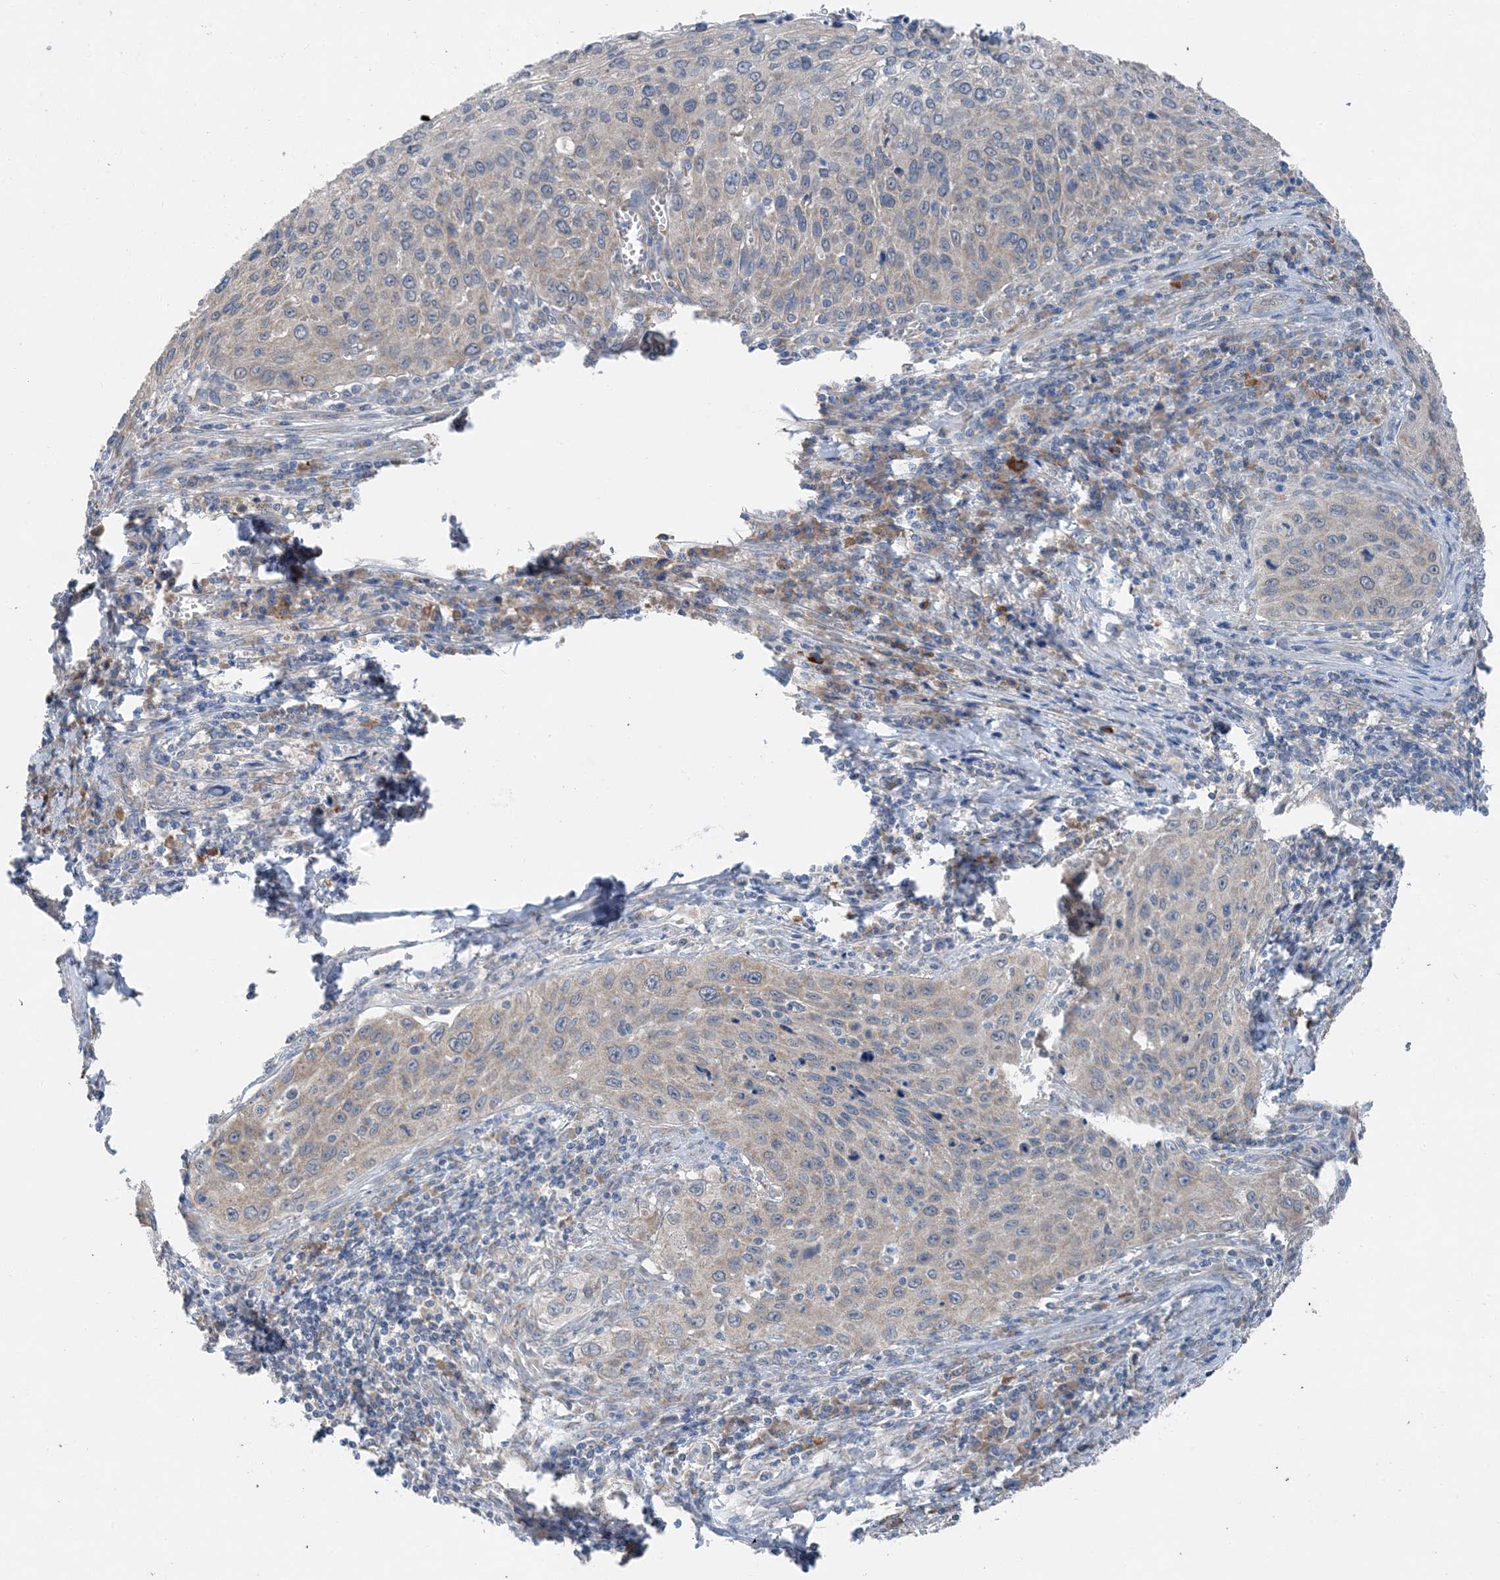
{"staining": {"intensity": "negative", "quantity": "none", "location": "none"}, "tissue": "cervical cancer", "cell_type": "Tumor cells", "image_type": "cancer", "snomed": [{"axis": "morphology", "description": "Squamous cell carcinoma, NOS"}, {"axis": "topography", "description": "Cervix"}], "caption": "Photomicrograph shows no significant protein staining in tumor cells of cervical cancer (squamous cell carcinoma).", "gene": "DHX30", "patient": {"sex": "female", "age": 32}}